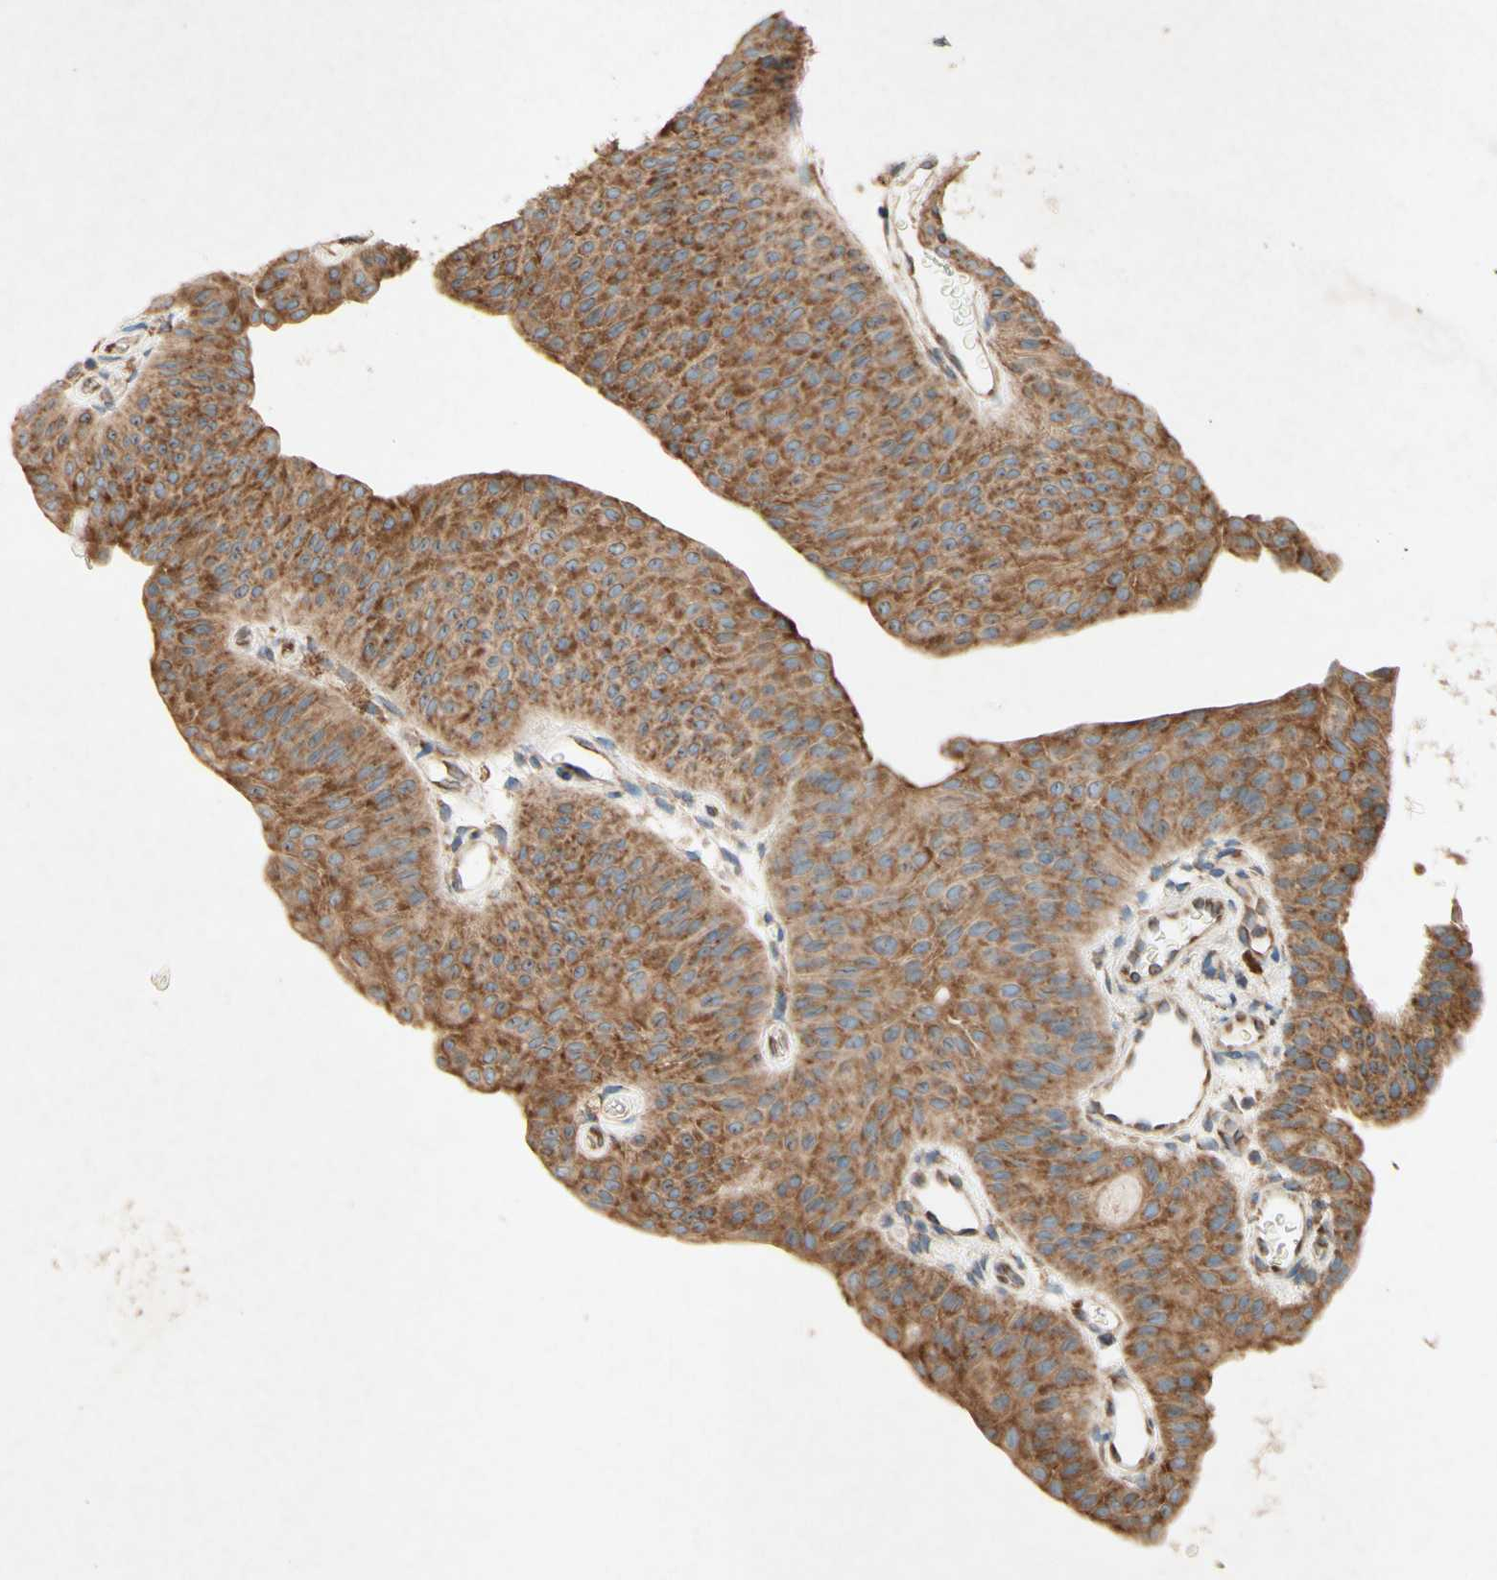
{"staining": {"intensity": "strong", "quantity": ">75%", "location": "cytoplasmic/membranous"}, "tissue": "urothelial cancer", "cell_type": "Tumor cells", "image_type": "cancer", "snomed": [{"axis": "morphology", "description": "Urothelial carcinoma, Low grade"}, {"axis": "topography", "description": "Urinary bladder"}], "caption": "Protein analysis of low-grade urothelial carcinoma tissue displays strong cytoplasmic/membranous expression in approximately >75% of tumor cells. The staining was performed using DAB (3,3'-diaminobenzidine), with brown indicating positive protein expression. Nuclei are stained blue with hematoxylin.", "gene": "PABPC1", "patient": {"sex": "female", "age": 60}}